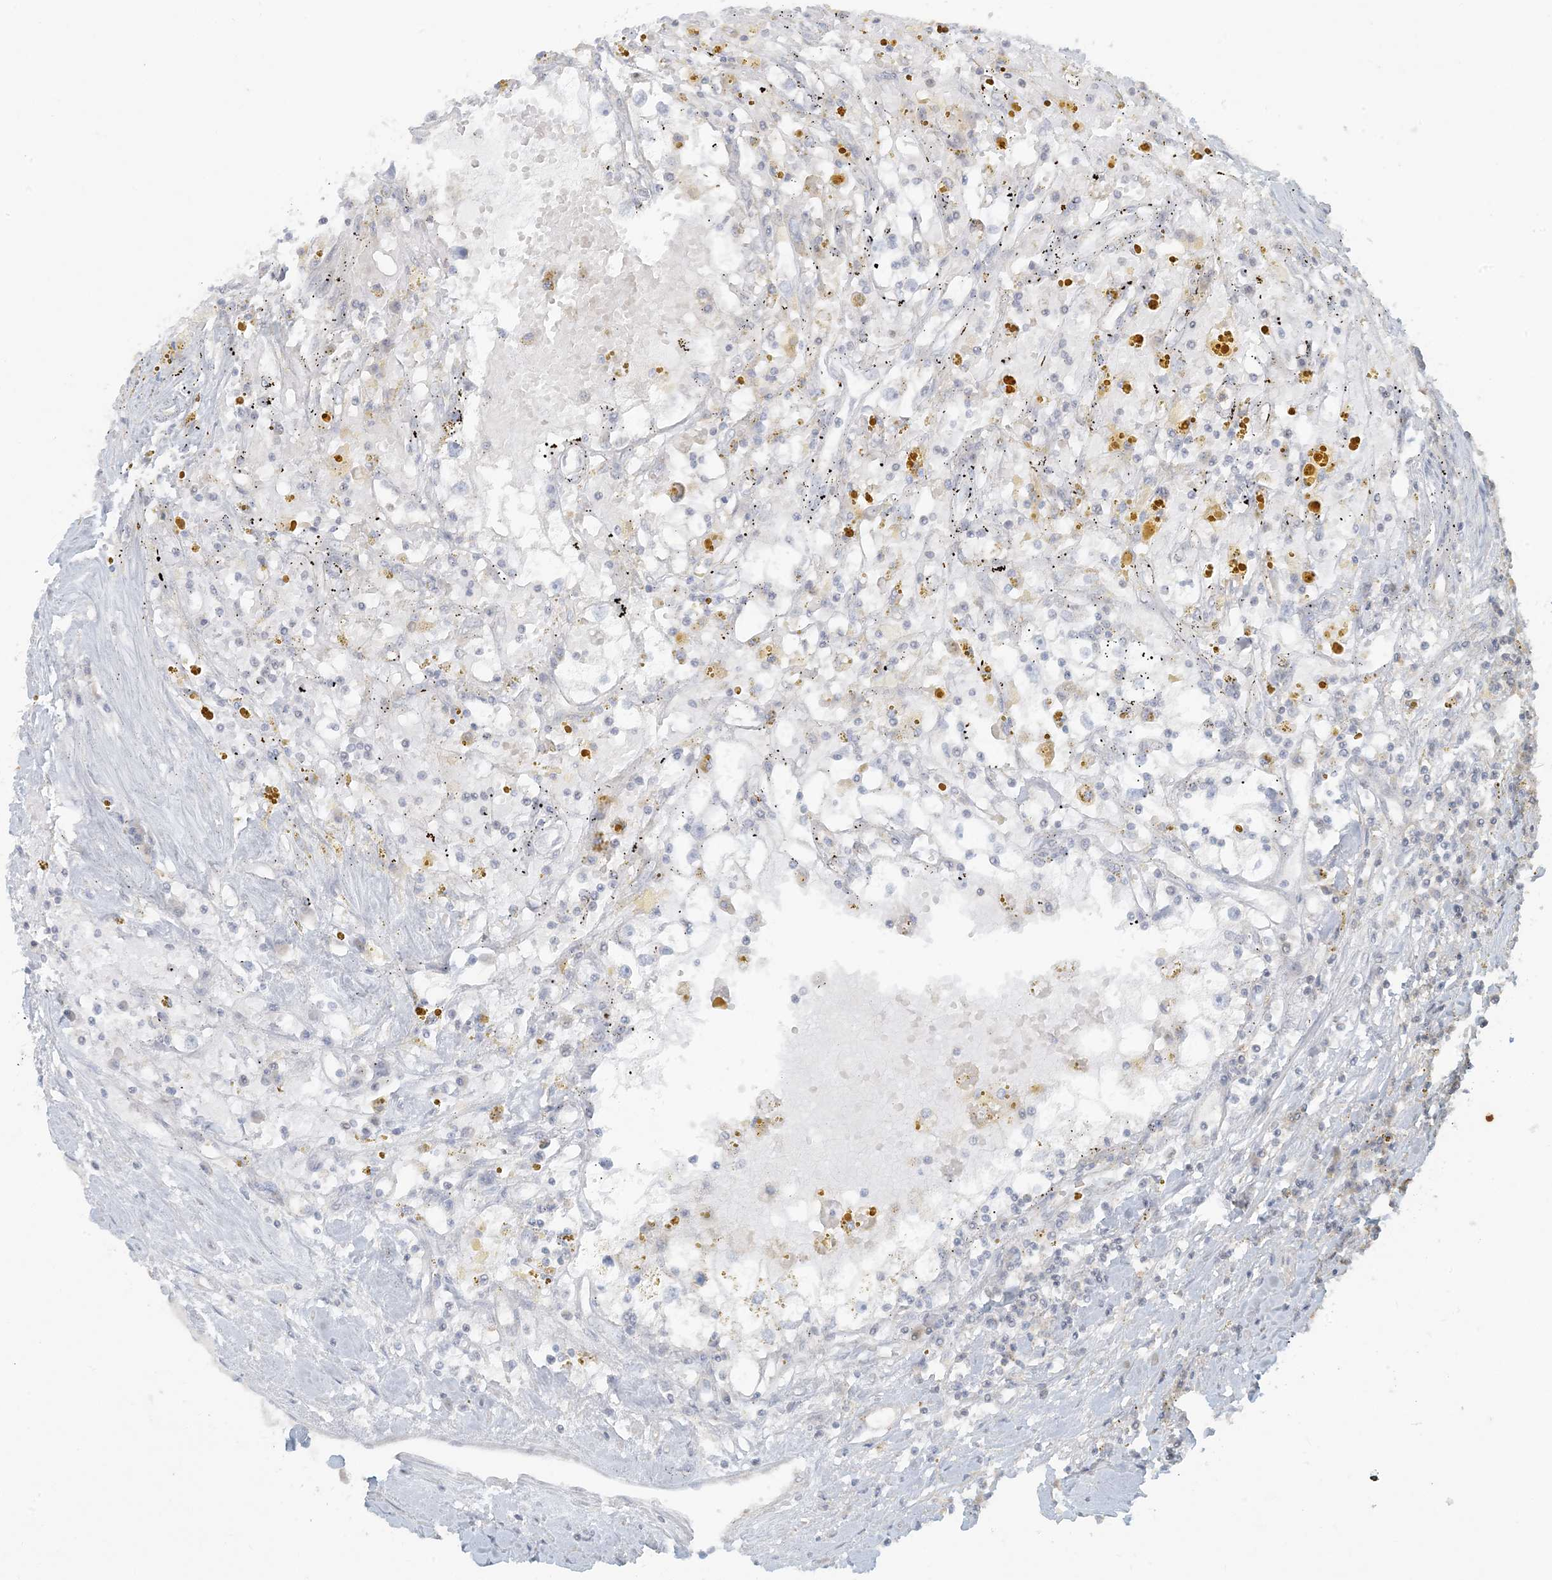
{"staining": {"intensity": "negative", "quantity": "none", "location": "none"}, "tissue": "renal cancer", "cell_type": "Tumor cells", "image_type": "cancer", "snomed": [{"axis": "morphology", "description": "Adenocarcinoma, NOS"}, {"axis": "topography", "description": "Kidney"}], "caption": "Tumor cells show no significant protein expression in adenocarcinoma (renal).", "gene": "HACL1", "patient": {"sex": "male", "age": 56}}